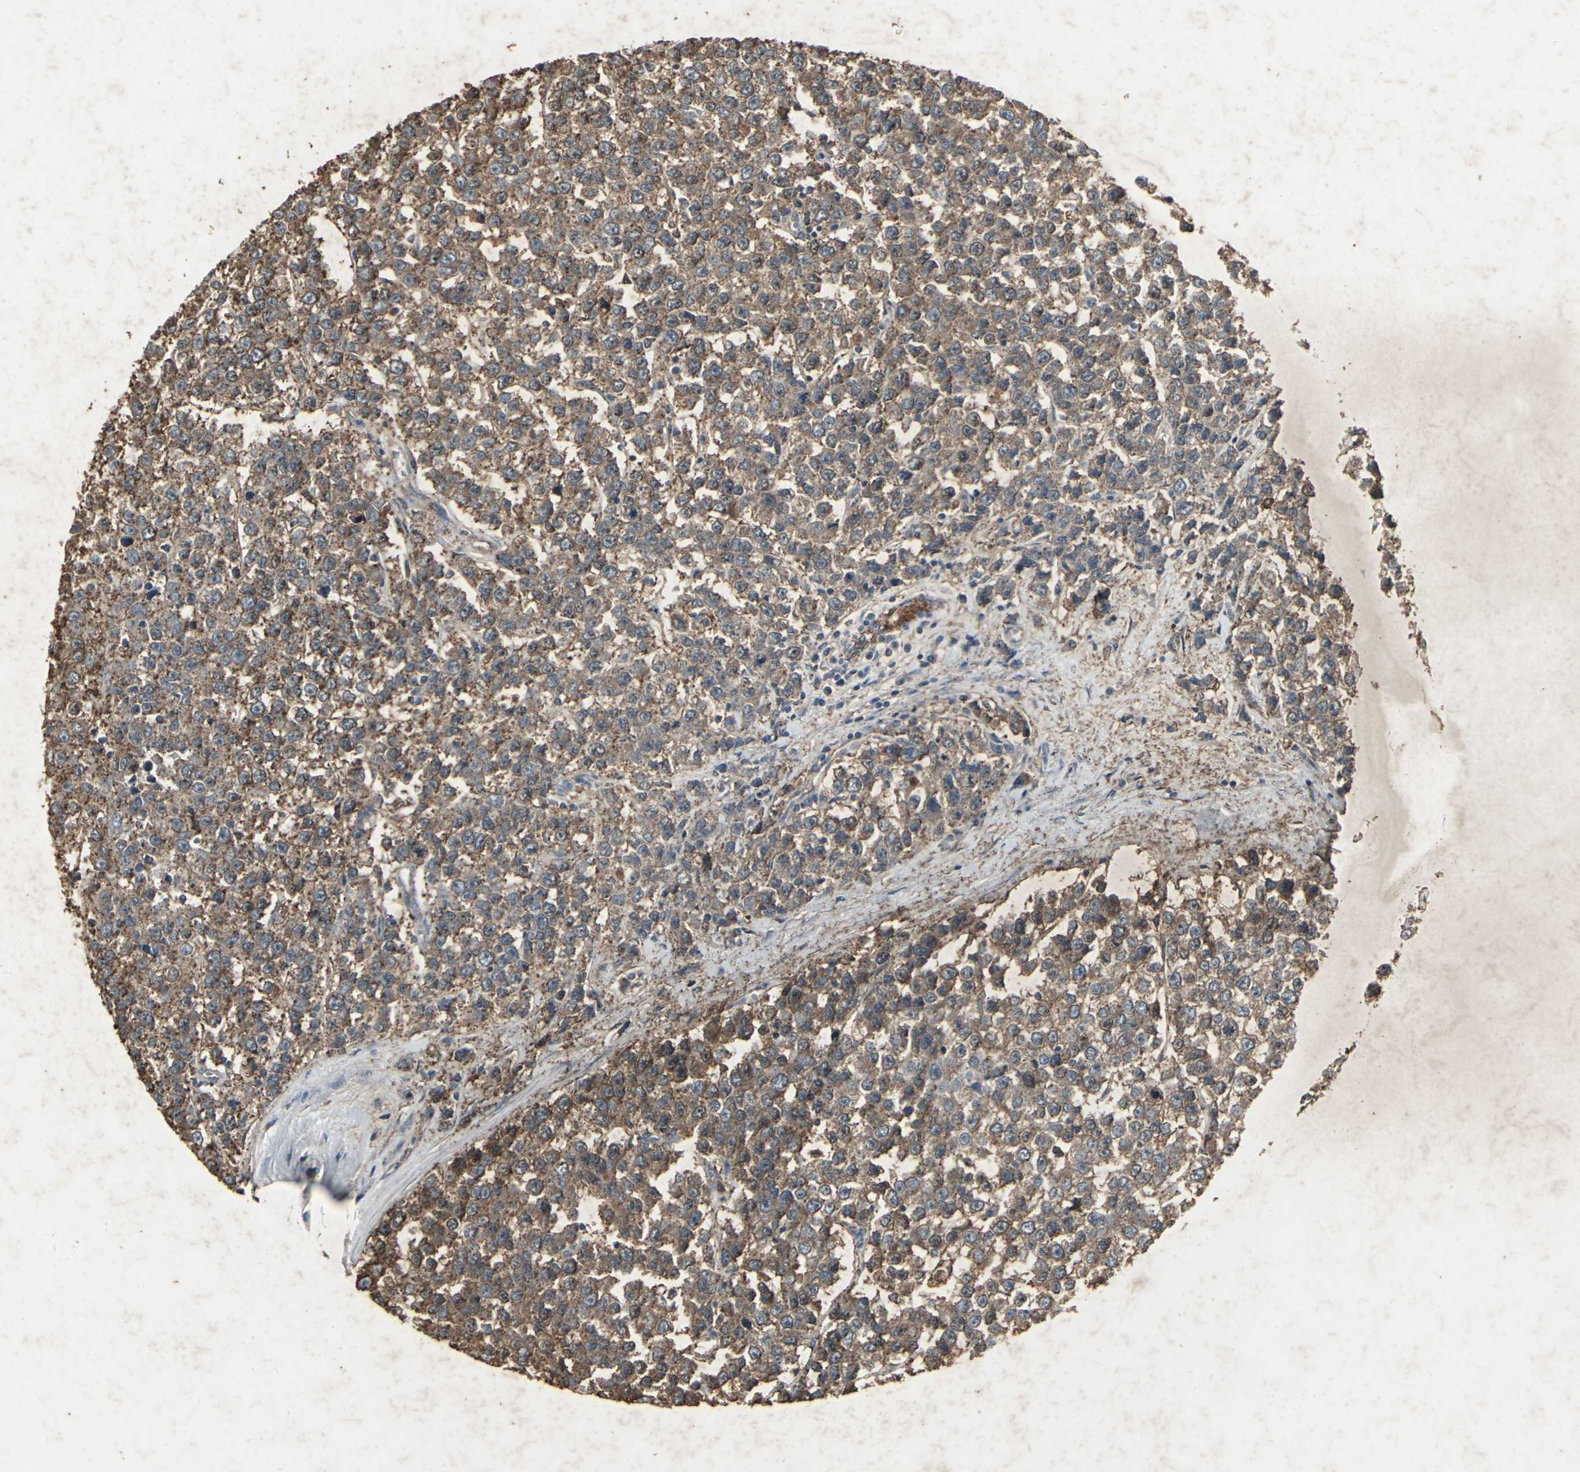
{"staining": {"intensity": "moderate", "quantity": ">75%", "location": "cytoplasmic/membranous"}, "tissue": "testis cancer", "cell_type": "Tumor cells", "image_type": "cancer", "snomed": [{"axis": "morphology", "description": "Seminoma, NOS"}, {"axis": "morphology", "description": "Carcinoma, Embryonal, NOS"}, {"axis": "topography", "description": "Testis"}], "caption": "Immunohistochemical staining of seminoma (testis) exhibits medium levels of moderate cytoplasmic/membranous protein staining in about >75% of tumor cells. (brown staining indicates protein expression, while blue staining denotes nuclei).", "gene": "CCR9", "patient": {"sex": "male", "age": 52}}